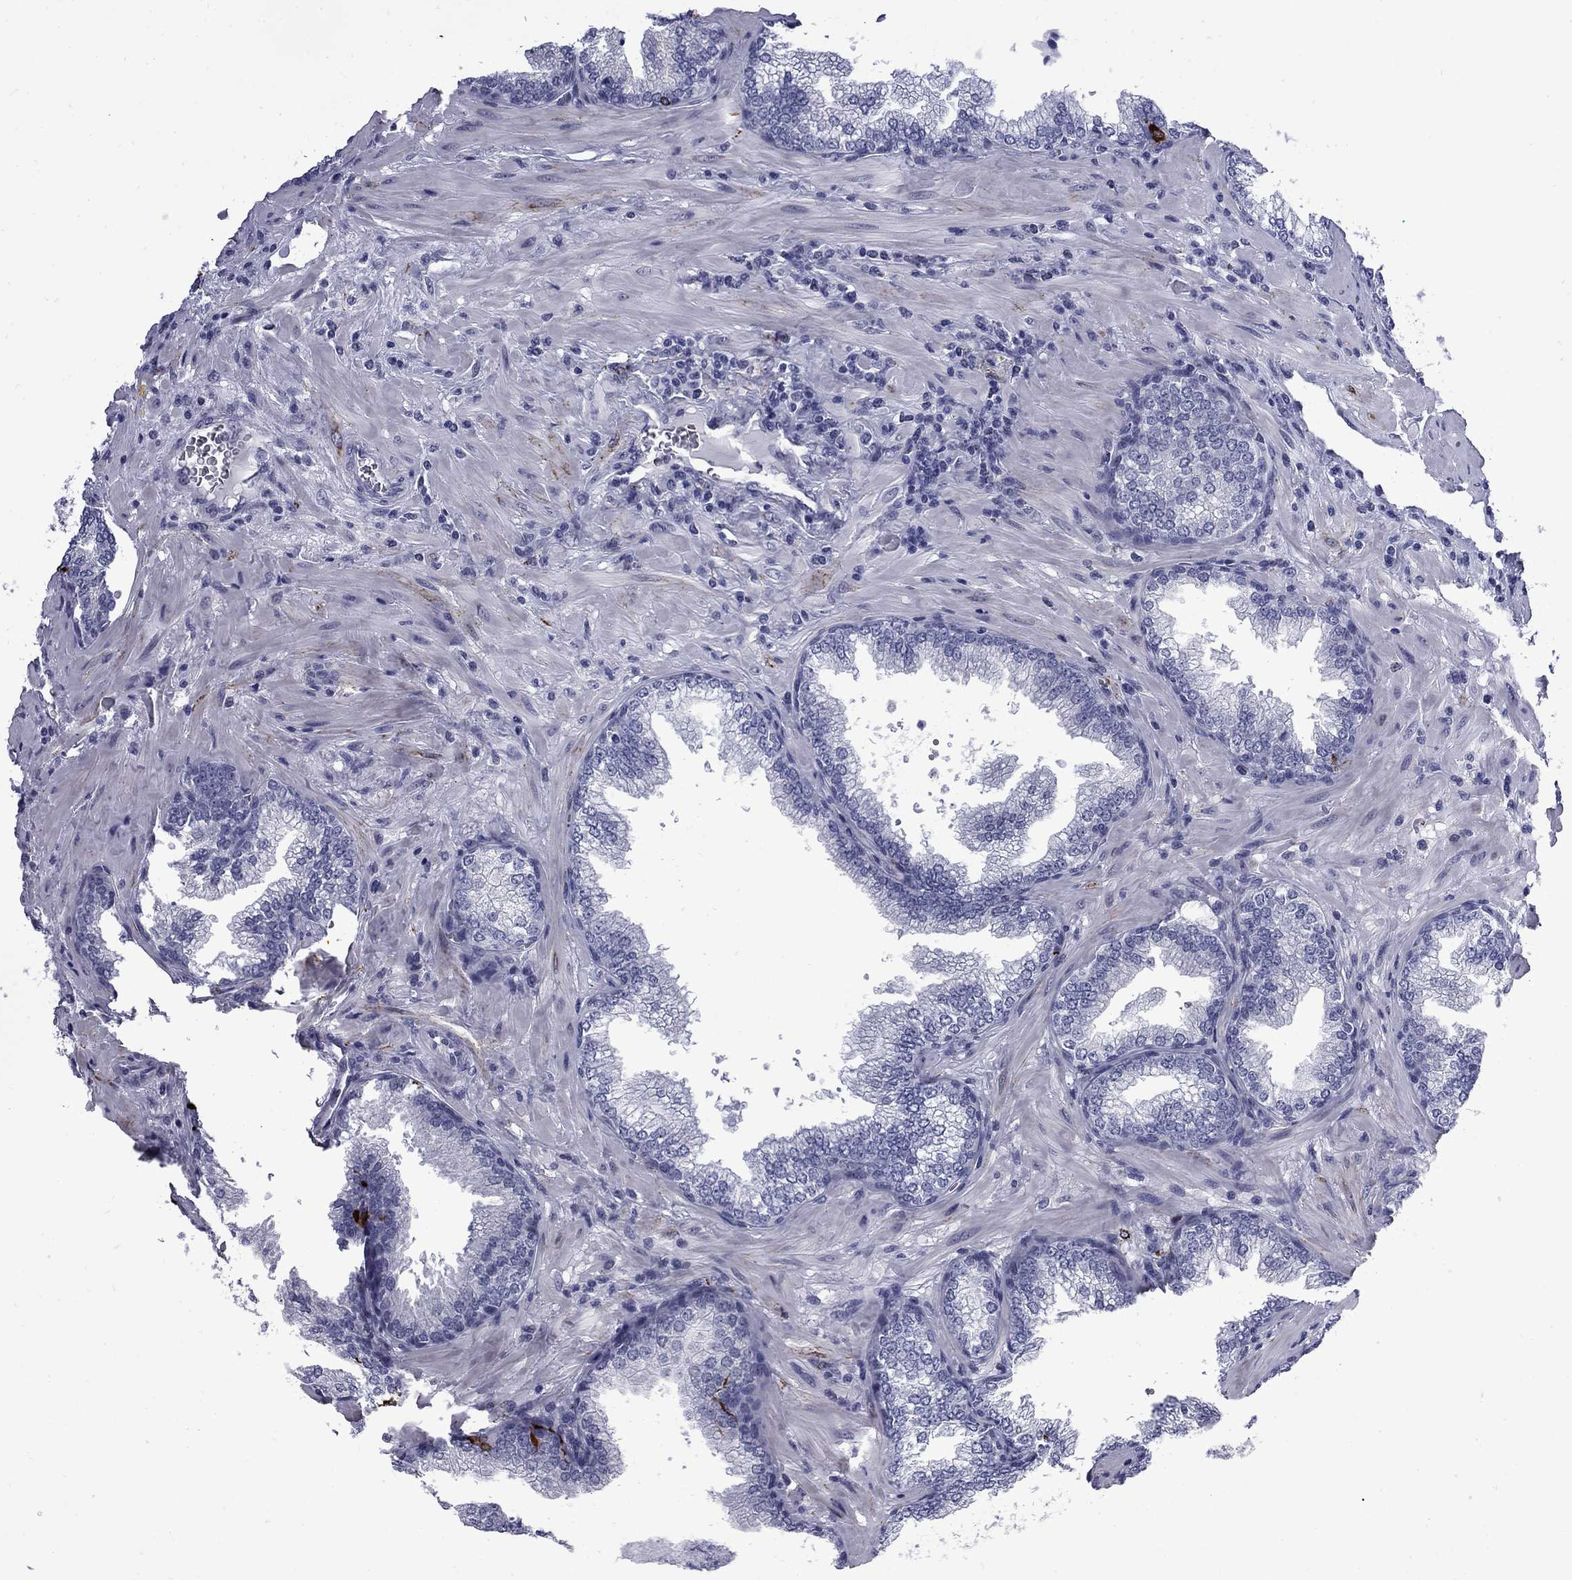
{"staining": {"intensity": "negative", "quantity": "none", "location": "none"}, "tissue": "prostate cancer", "cell_type": "Tumor cells", "image_type": "cancer", "snomed": [{"axis": "morphology", "description": "Adenocarcinoma, Low grade"}, {"axis": "topography", "description": "Prostate"}], "caption": "Protein analysis of prostate low-grade adenocarcinoma reveals no significant staining in tumor cells.", "gene": "MGARP", "patient": {"sex": "male", "age": 68}}